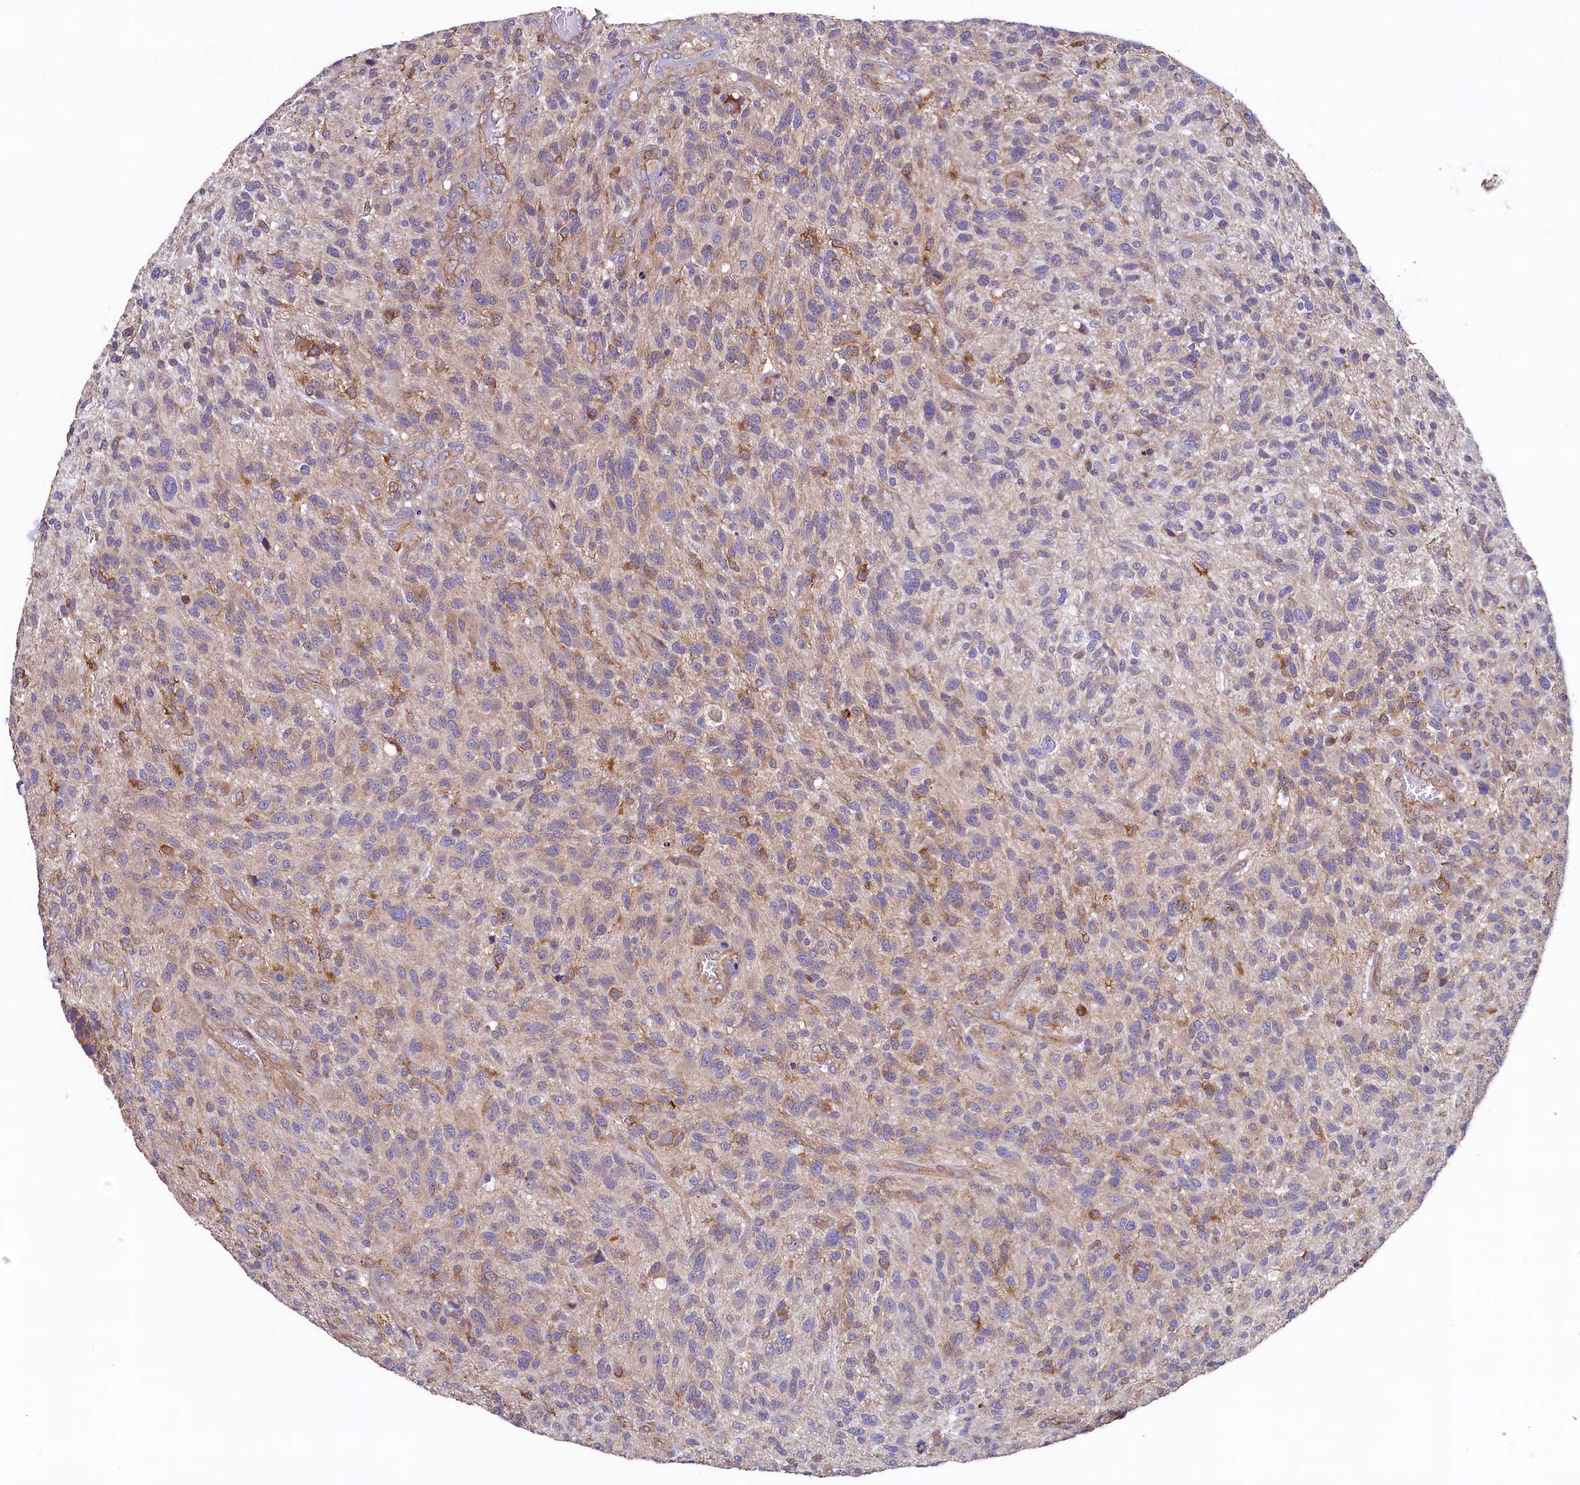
{"staining": {"intensity": "moderate", "quantity": "<25%", "location": "cytoplasmic/membranous"}, "tissue": "glioma", "cell_type": "Tumor cells", "image_type": "cancer", "snomed": [{"axis": "morphology", "description": "Glioma, malignant, High grade"}, {"axis": "topography", "description": "Brain"}], "caption": "IHC image of human glioma stained for a protein (brown), which shows low levels of moderate cytoplasmic/membranous positivity in approximately <25% of tumor cells.", "gene": "SPATA2L", "patient": {"sex": "male", "age": 47}}